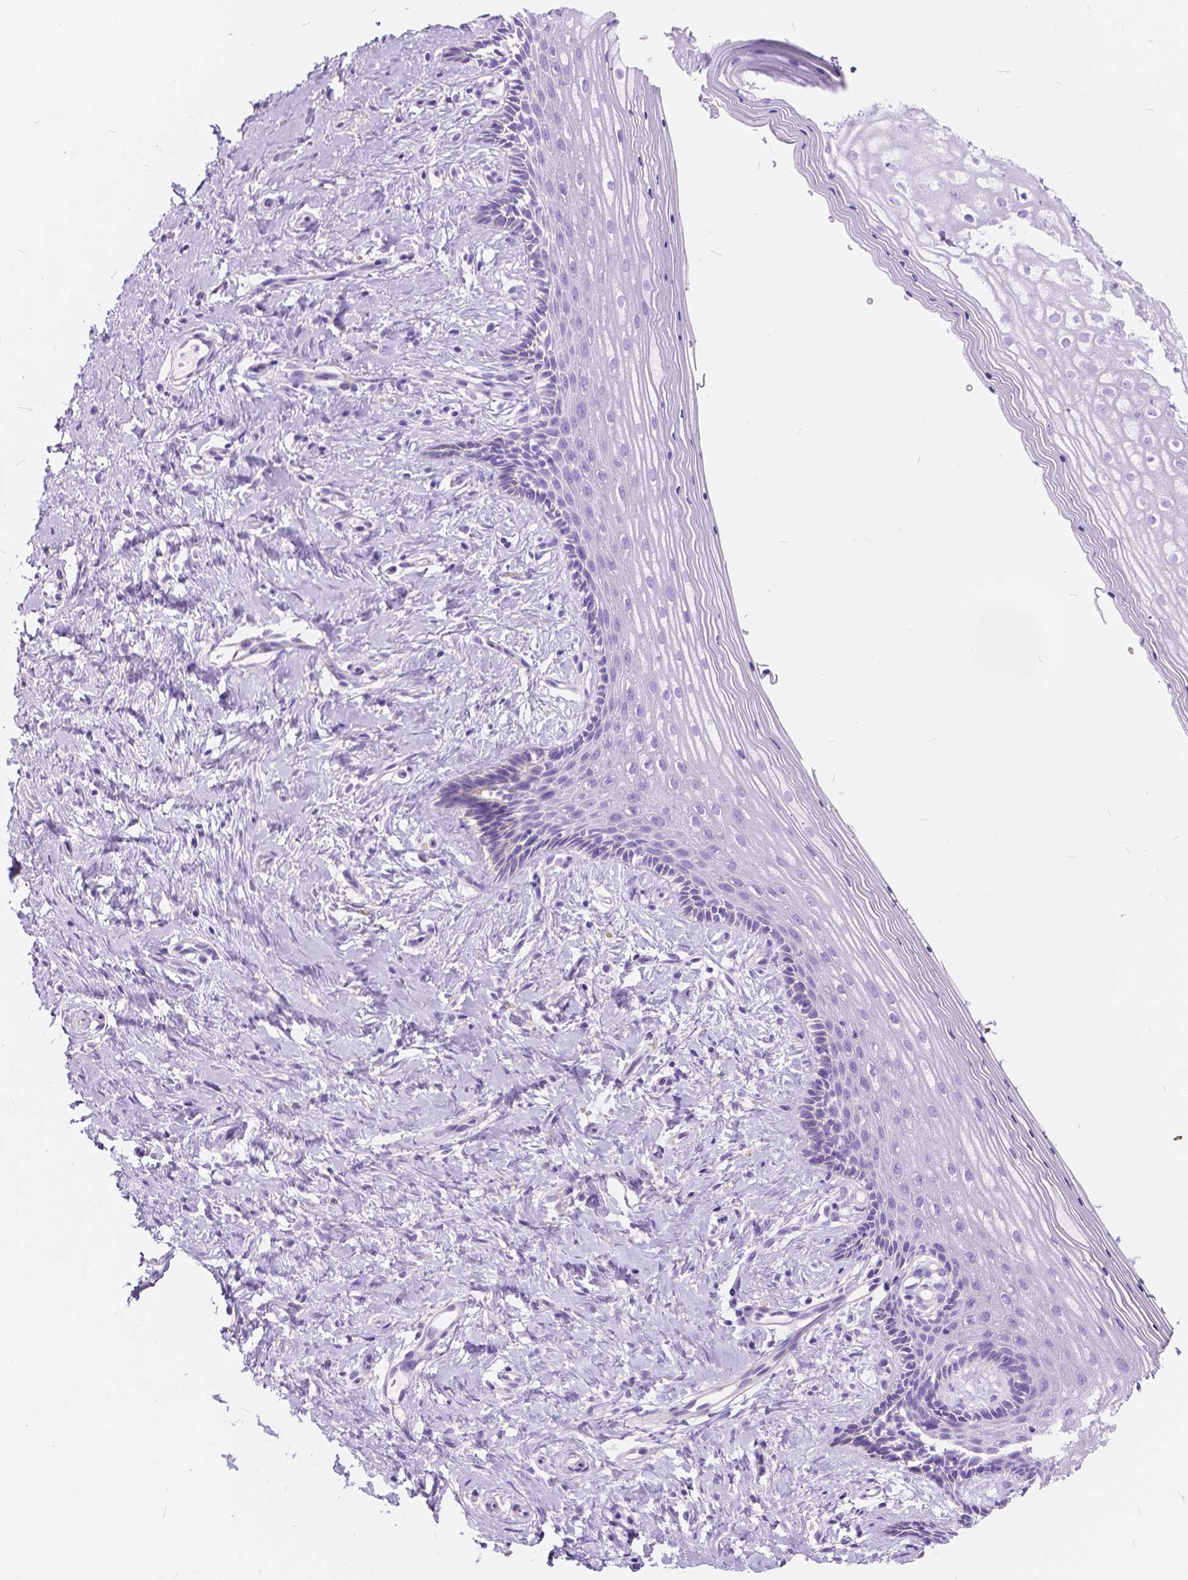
{"staining": {"intensity": "negative", "quantity": "none", "location": "none"}, "tissue": "vagina", "cell_type": "Squamous epithelial cells", "image_type": "normal", "snomed": [{"axis": "morphology", "description": "Normal tissue, NOS"}, {"axis": "topography", "description": "Vagina"}], "caption": "The photomicrograph exhibits no significant expression in squamous epithelial cells of vagina.", "gene": "CHRM1", "patient": {"sex": "female", "age": 42}}